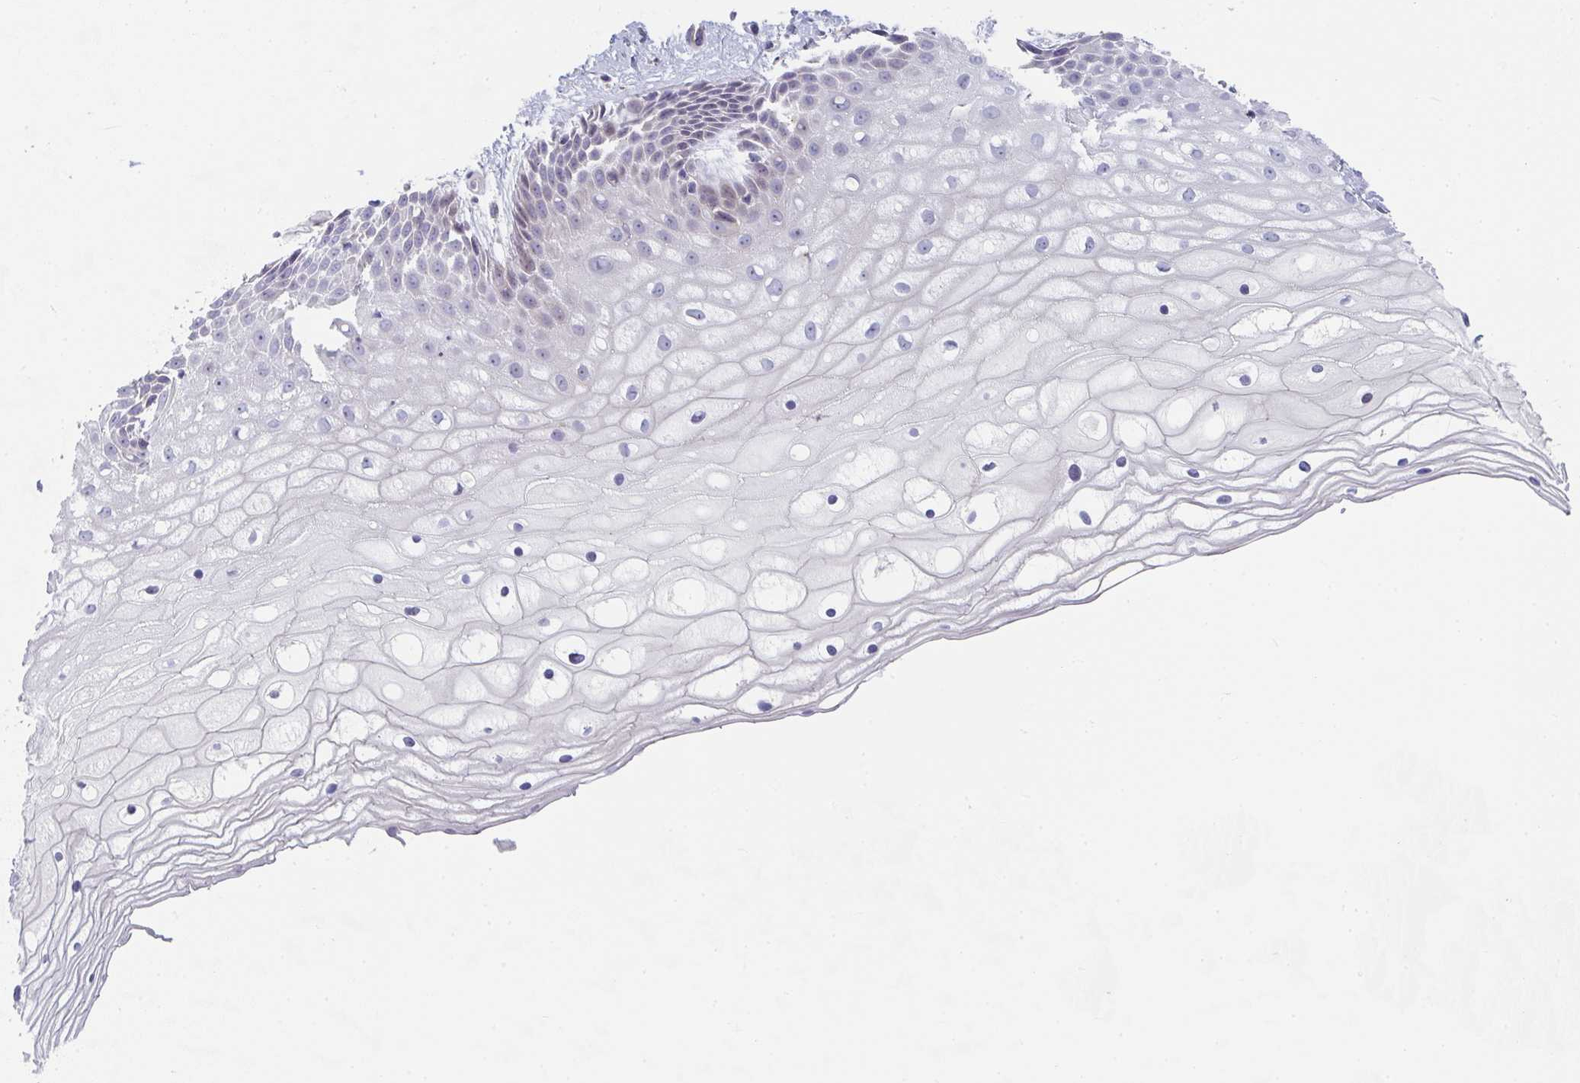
{"staining": {"intensity": "negative", "quantity": "none", "location": "none"}, "tissue": "cervix", "cell_type": "Glandular cells", "image_type": "normal", "snomed": [{"axis": "morphology", "description": "Normal tissue, NOS"}, {"axis": "topography", "description": "Cervix"}], "caption": "Glandular cells are negative for brown protein staining in normal cervix. (Brightfield microscopy of DAB IHC at high magnification).", "gene": "KLHL33", "patient": {"sex": "female", "age": 36}}